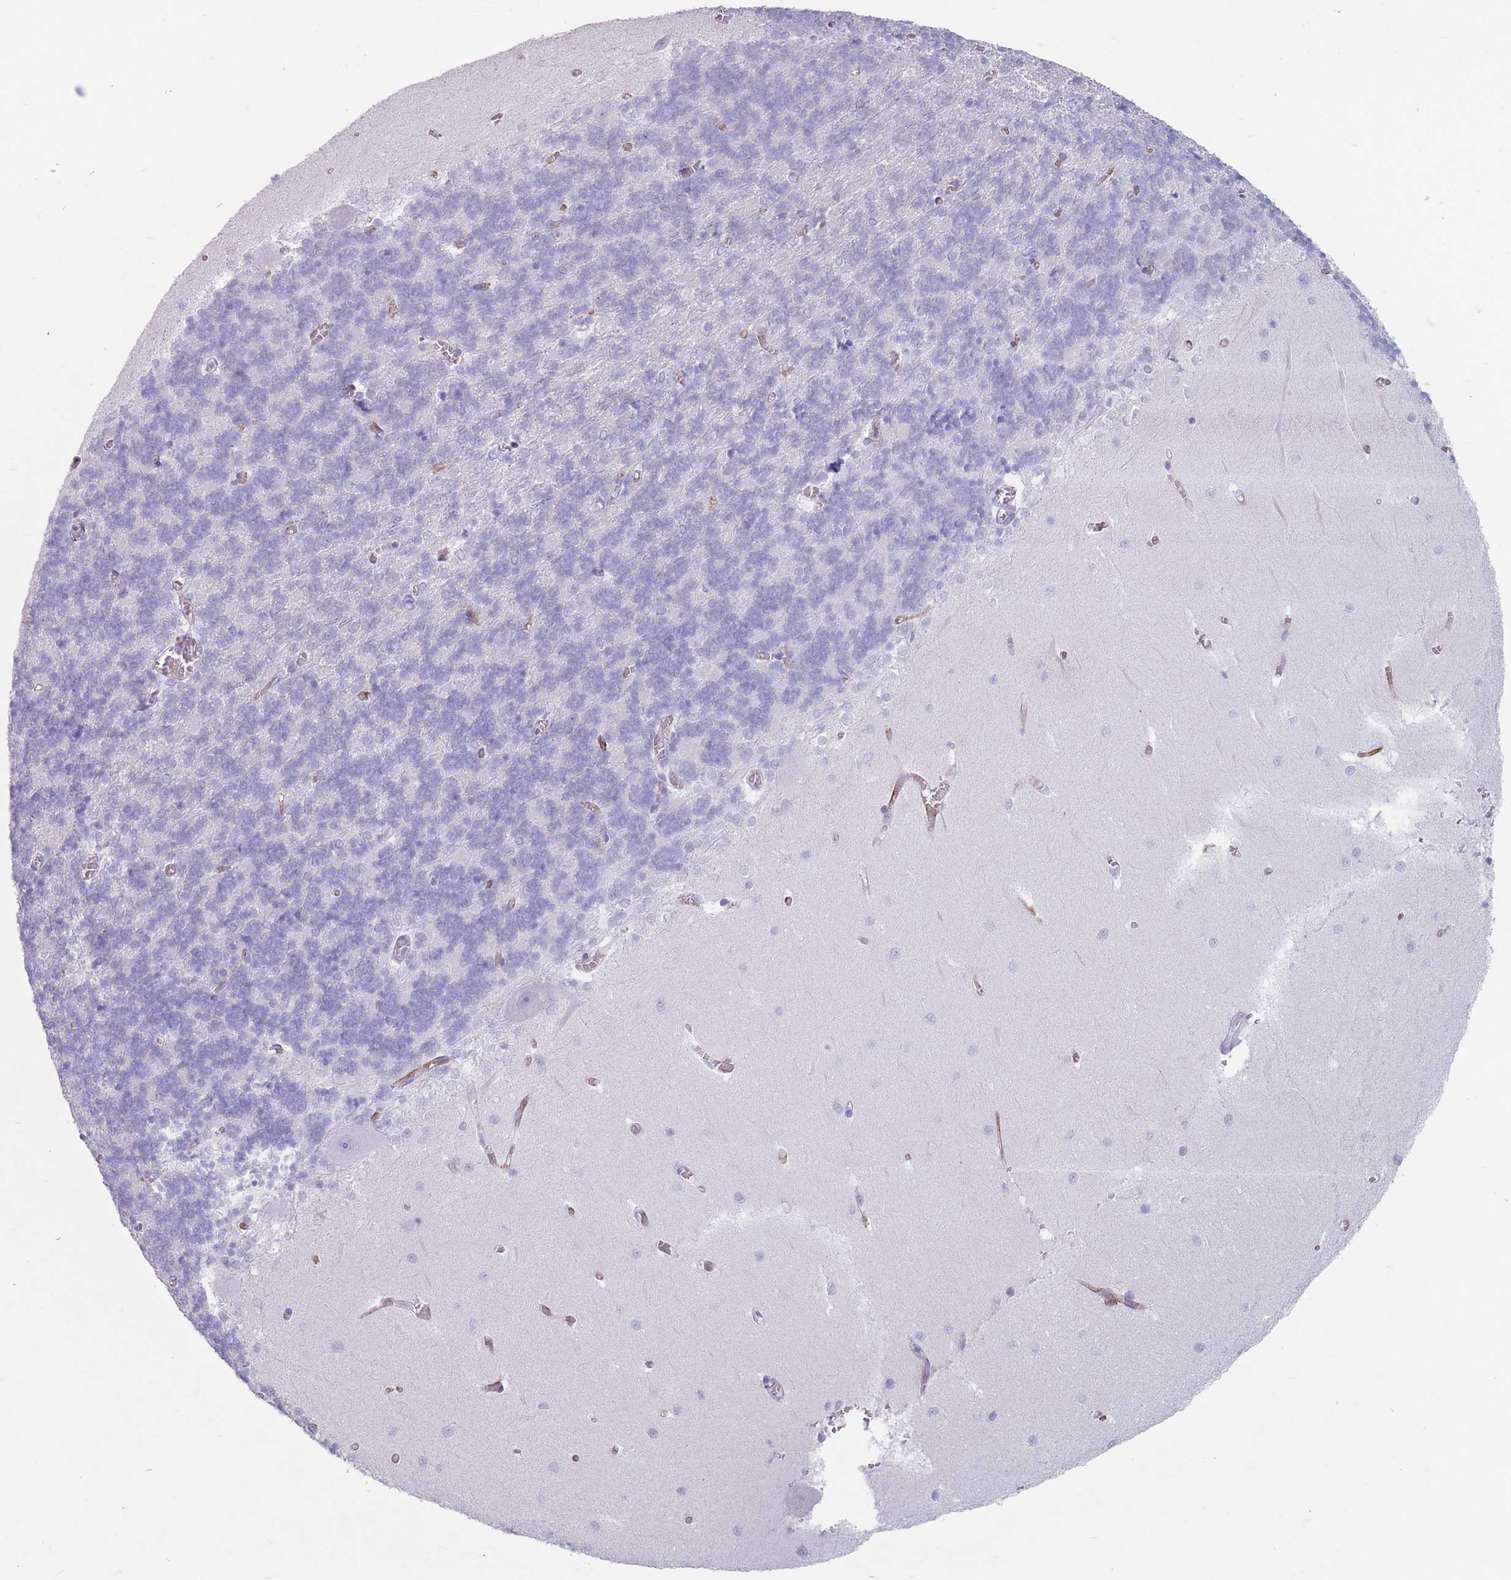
{"staining": {"intensity": "negative", "quantity": "none", "location": "none"}, "tissue": "cerebellum", "cell_type": "Cells in granular layer", "image_type": "normal", "snomed": [{"axis": "morphology", "description": "Normal tissue, NOS"}, {"axis": "topography", "description": "Cerebellum"}], "caption": "Cerebellum stained for a protein using IHC demonstrates no positivity cells in granular layer.", "gene": "ST3GAL5", "patient": {"sex": "male", "age": 37}}